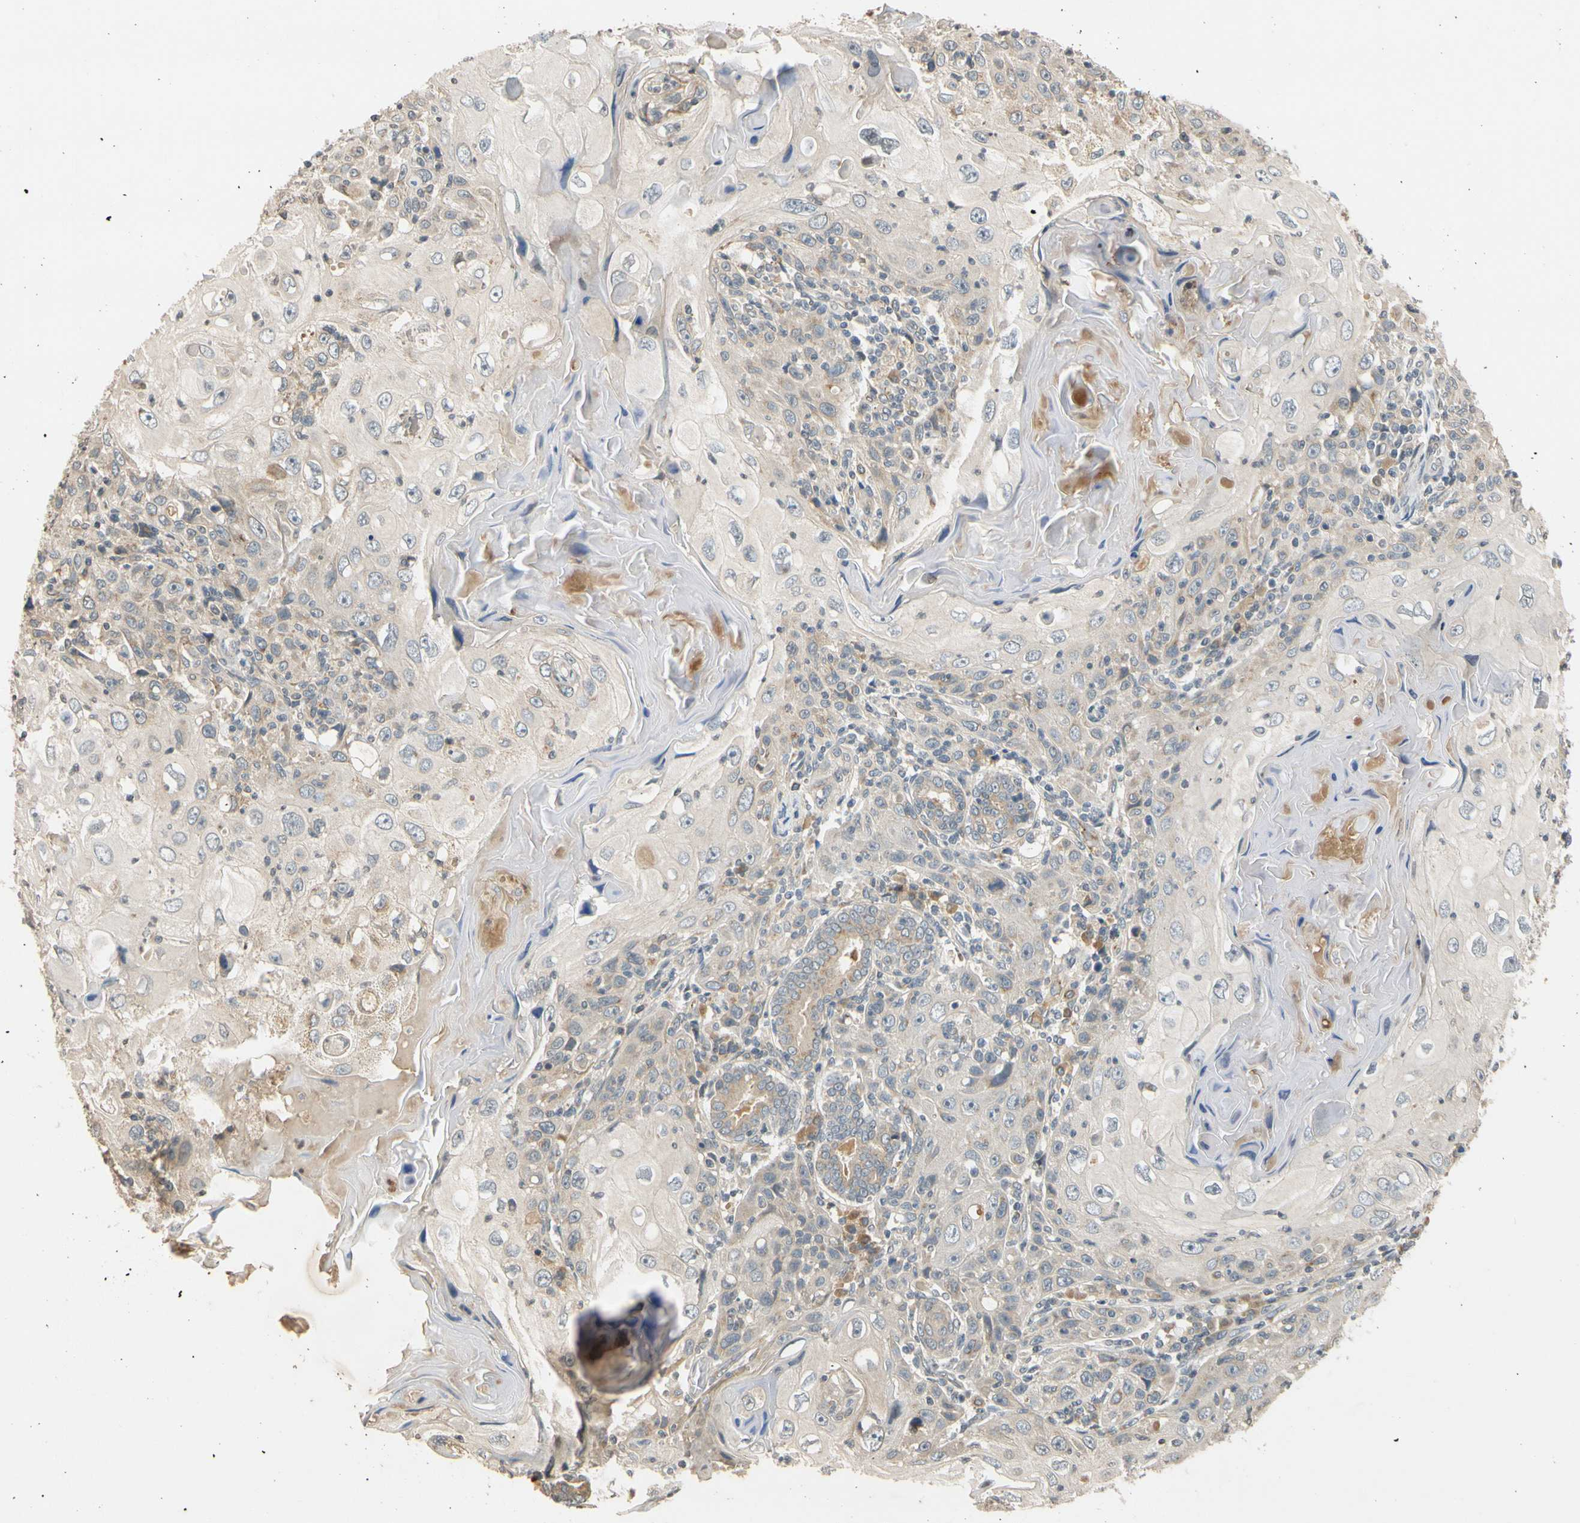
{"staining": {"intensity": "weak", "quantity": ">75%", "location": "cytoplasmic/membranous"}, "tissue": "skin cancer", "cell_type": "Tumor cells", "image_type": "cancer", "snomed": [{"axis": "morphology", "description": "Squamous cell carcinoma, NOS"}, {"axis": "topography", "description": "Skin"}], "caption": "This is a photomicrograph of immunohistochemistry staining of skin cancer, which shows weak positivity in the cytoplasmic/membranous of tumor cells.", "gene": "ATP2C1", "patient": {"sex": "female", "age": 88}}